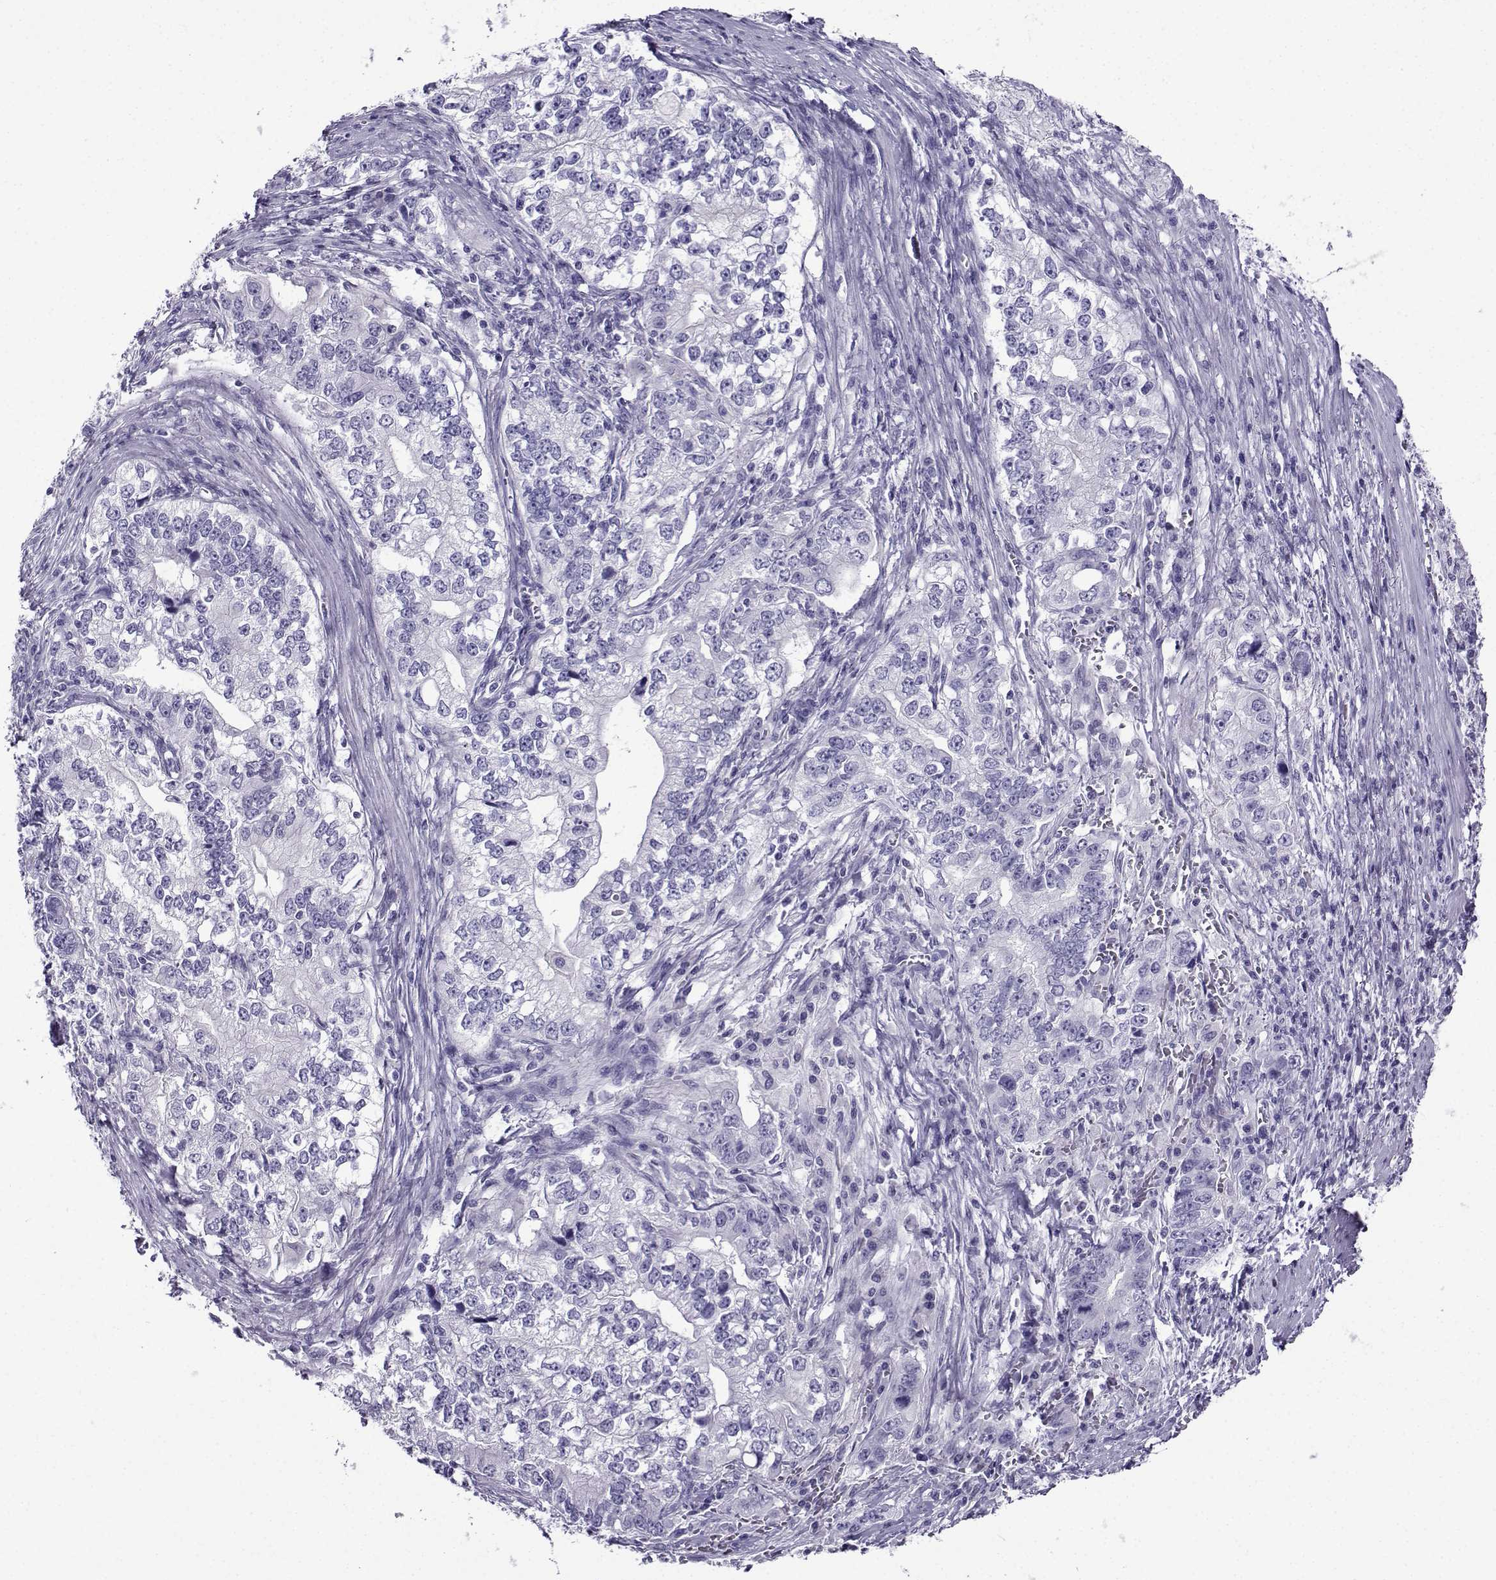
{"staining": {"intensity": "negative", "quantity": "none", "location": "none"}, "tissue": "stomach cancer", "cell_type": "Tumor cells", "image_type": "cancer", "snomed": [{"axis": "morphology", "description": "Adenocarcinoma, NOS"}, {"axis": "topography", "description": "Stomach, lower"}], "caption": "Stomach adenocarcinoma stained for a protein using immunohistochemistry shows no expression tumor cells.", "gene": "CRYBB1", "patient": {"sex": "female", "age": 72}}